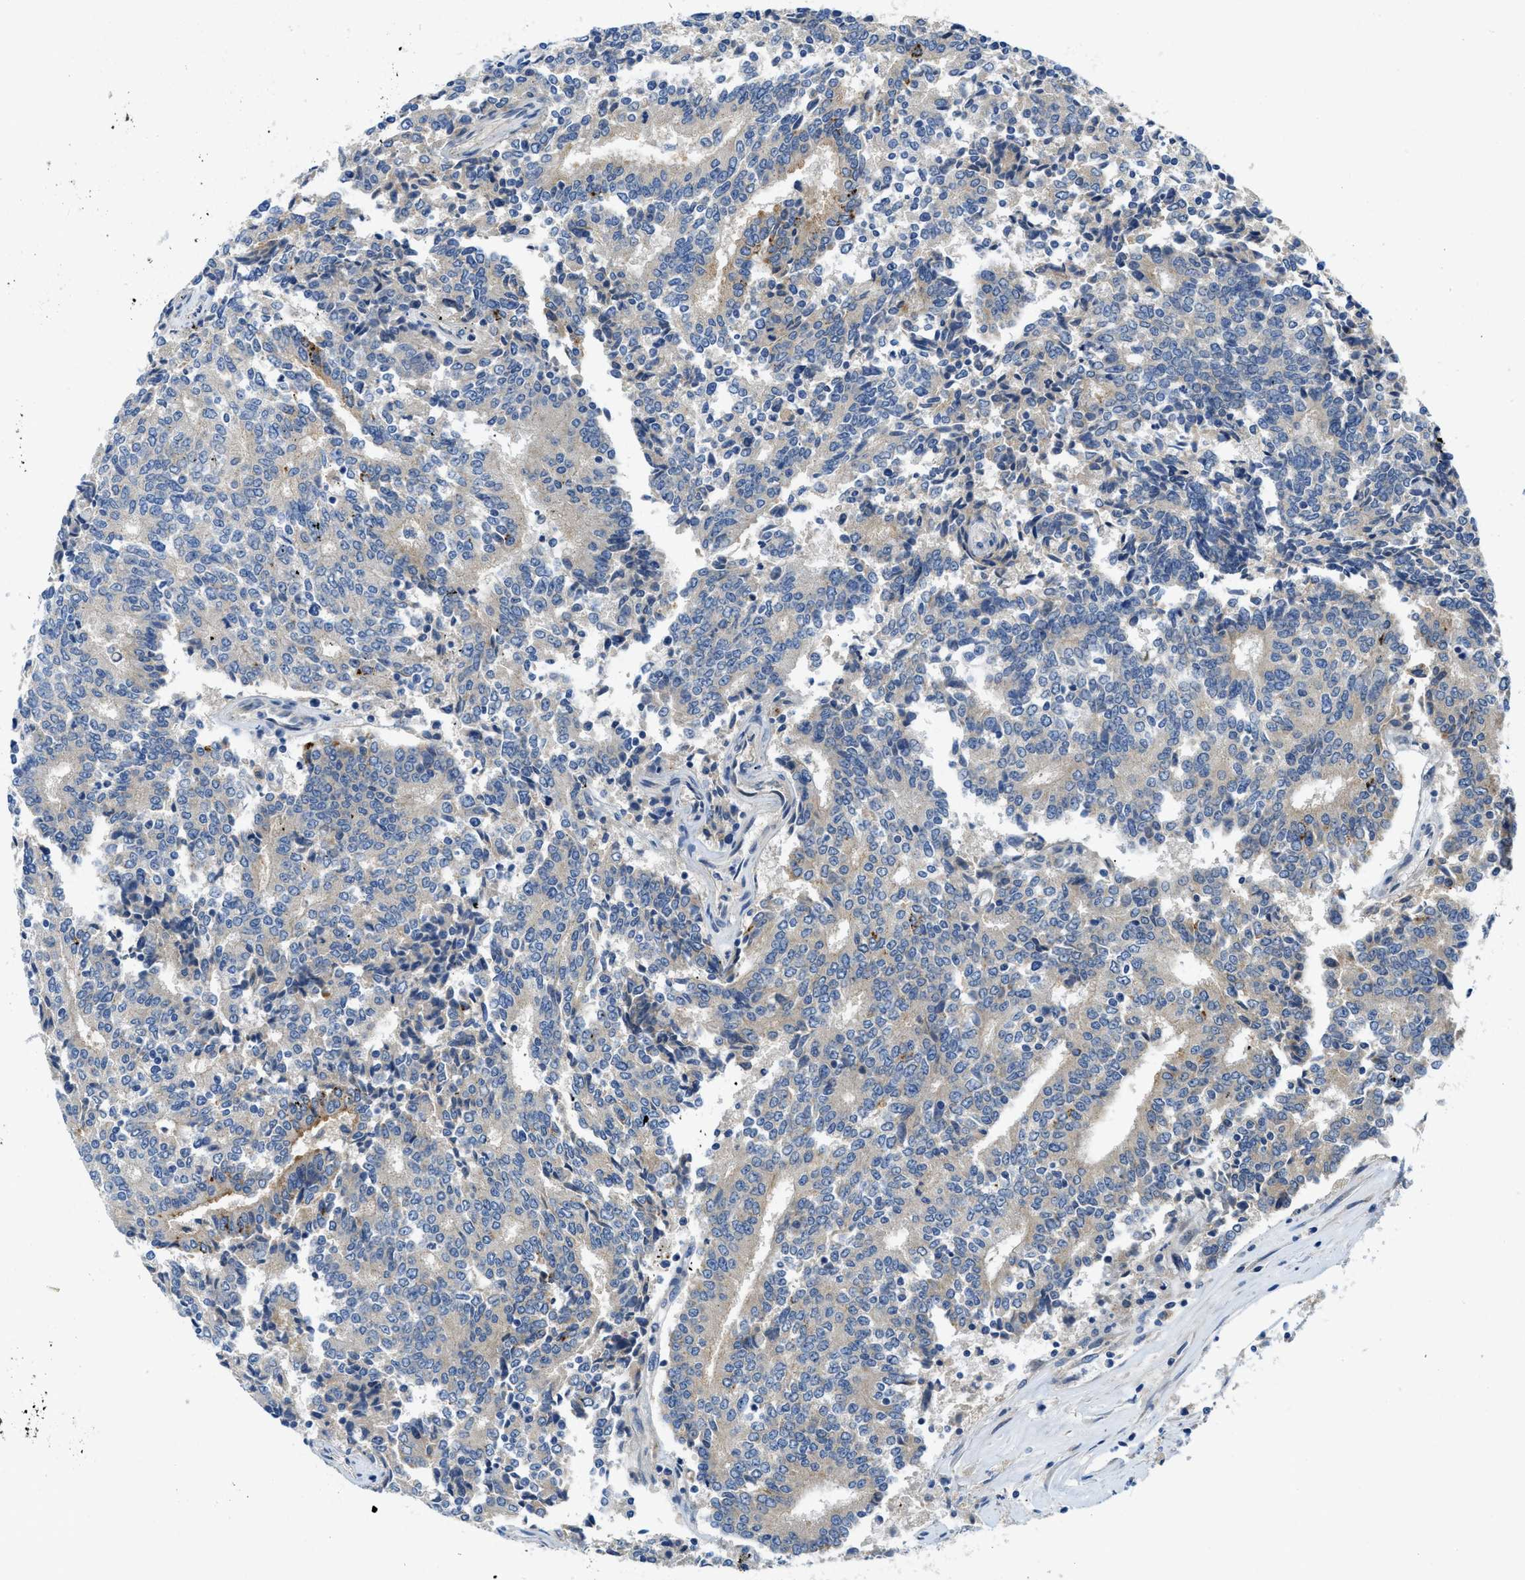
{"staining": {"intensity": "moderate", "quantity": "<25%", "location": "cytoplasmic/membranous"}, "tissue": "prostate cancer", "cell_type": "Tumor cells", "image_type": "cancer", "snomed": [{"axis": "morphology", "description": "Normal tissue, NOS"}, {"axis": "morphology", "description": "Adenocarcinoma, High grade"}, {"axis": "topography", "description": "Prostate"}, {"axis": "topography", "description": "Seminal veicle"}], "caption": "This micrograph demonstrates prostate cancer (high-grade adenocarcinoma) stained with immunohistochemistry to label a protein in brown. The cytoplasmic/membranous of tumor cells show moderate positivity for the protein. Nuclei are counter-stained blue.", "gene": "RIPK2", "patient": {"sex": "male", "age": 55}}